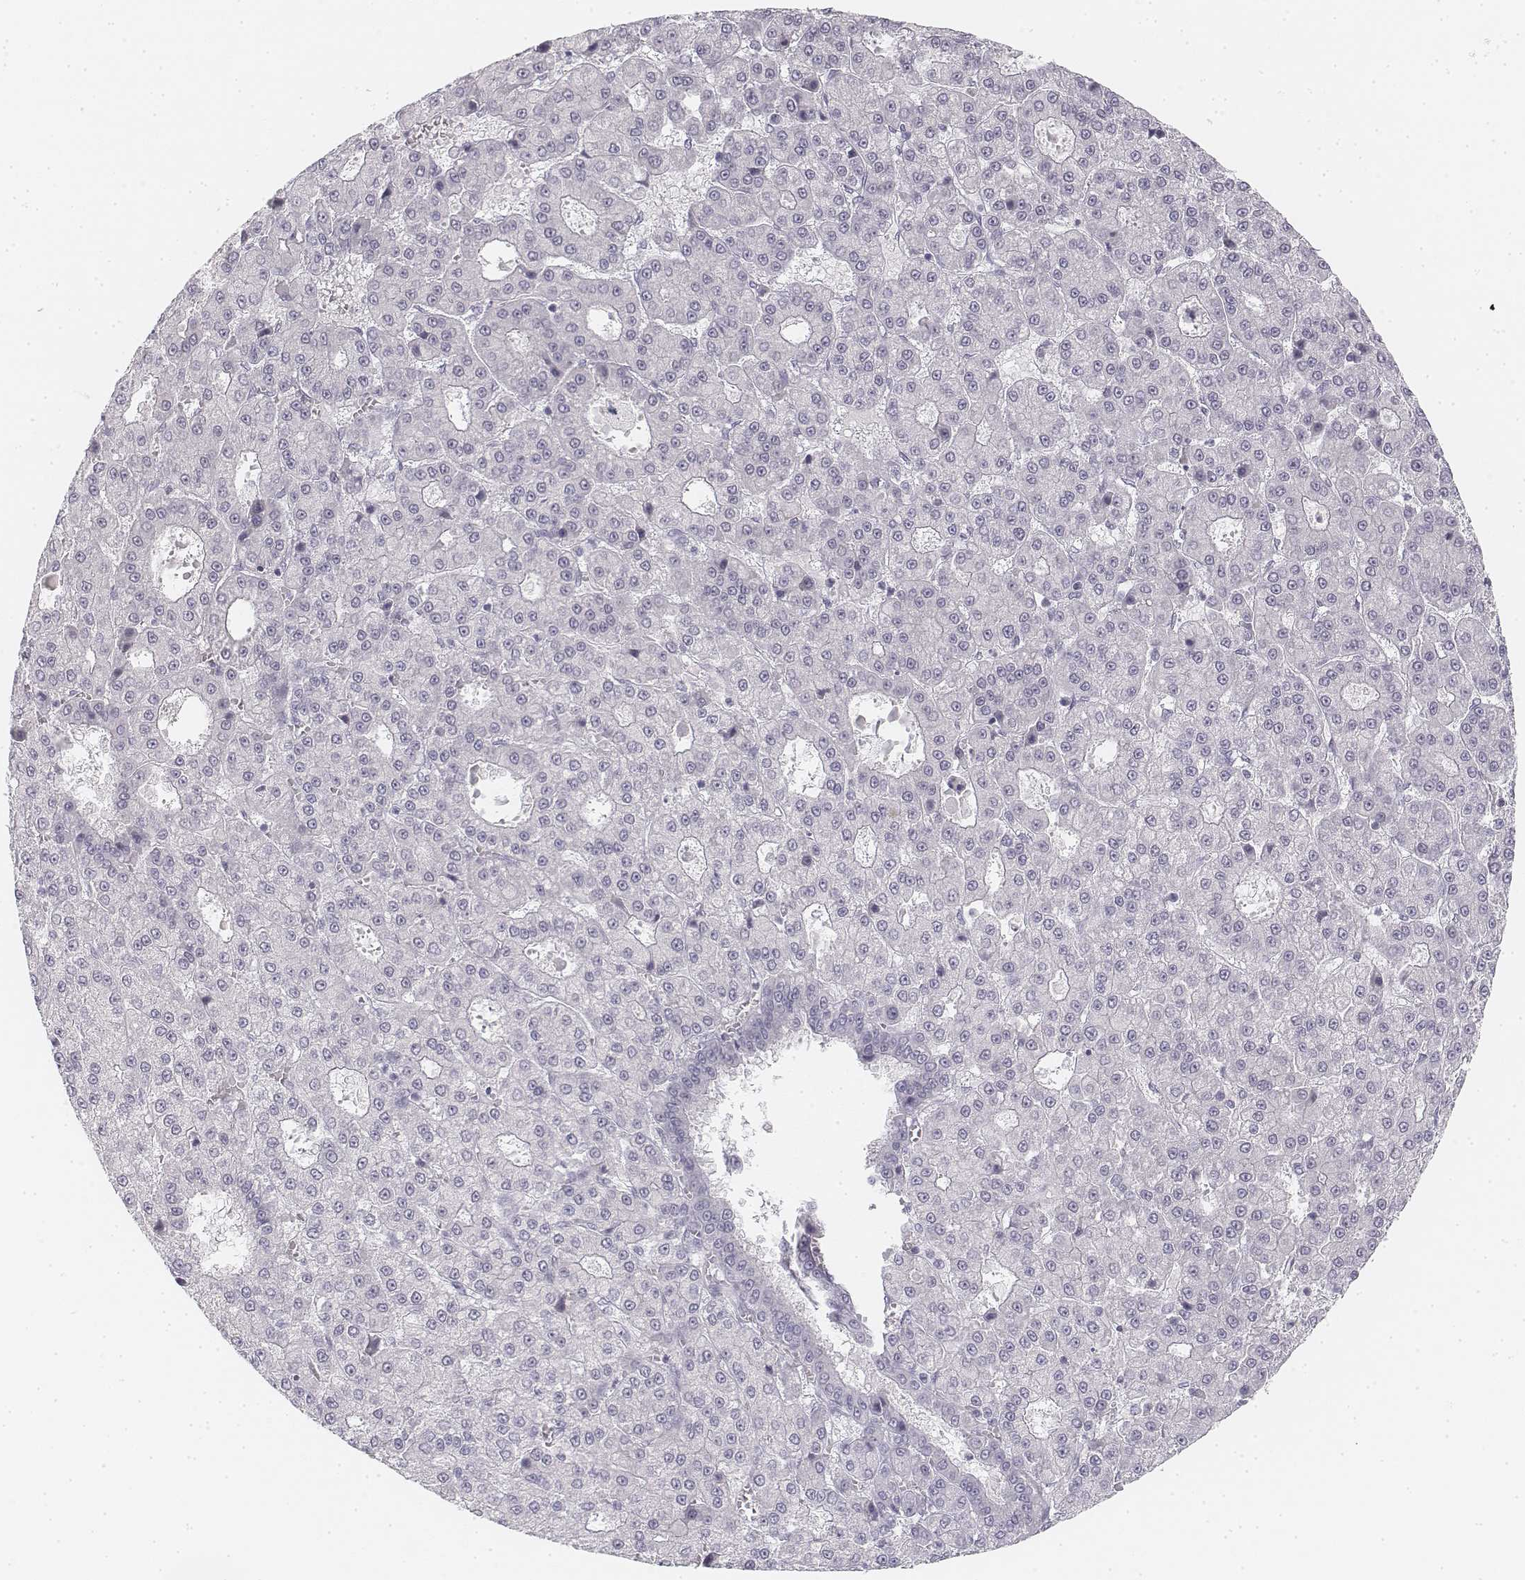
{"staining": {"intensity": "negative", "quantity": "none", "location": "none"}, "tissue": "liver cancer", "cell_type": "Tumor cells", "image_type": "cancer", "snomed": [{"axis": "morphology", "description": "Carcinoma, Hepatocellular, NOS"}, {"axis": "topography", "description": "Liver"}], "caption": "DAB (3,3'-diaminobenzidine) immunohistochemical staining of hepatocellular carcinoma (liver) exhibits no significant expression in tumor cells. (DAB (3,3'-diaminobenzidine) IHC with hematoxylin counter stain).", "gene": "KRT25", "patient": {"sex": "male", "age": 70}}